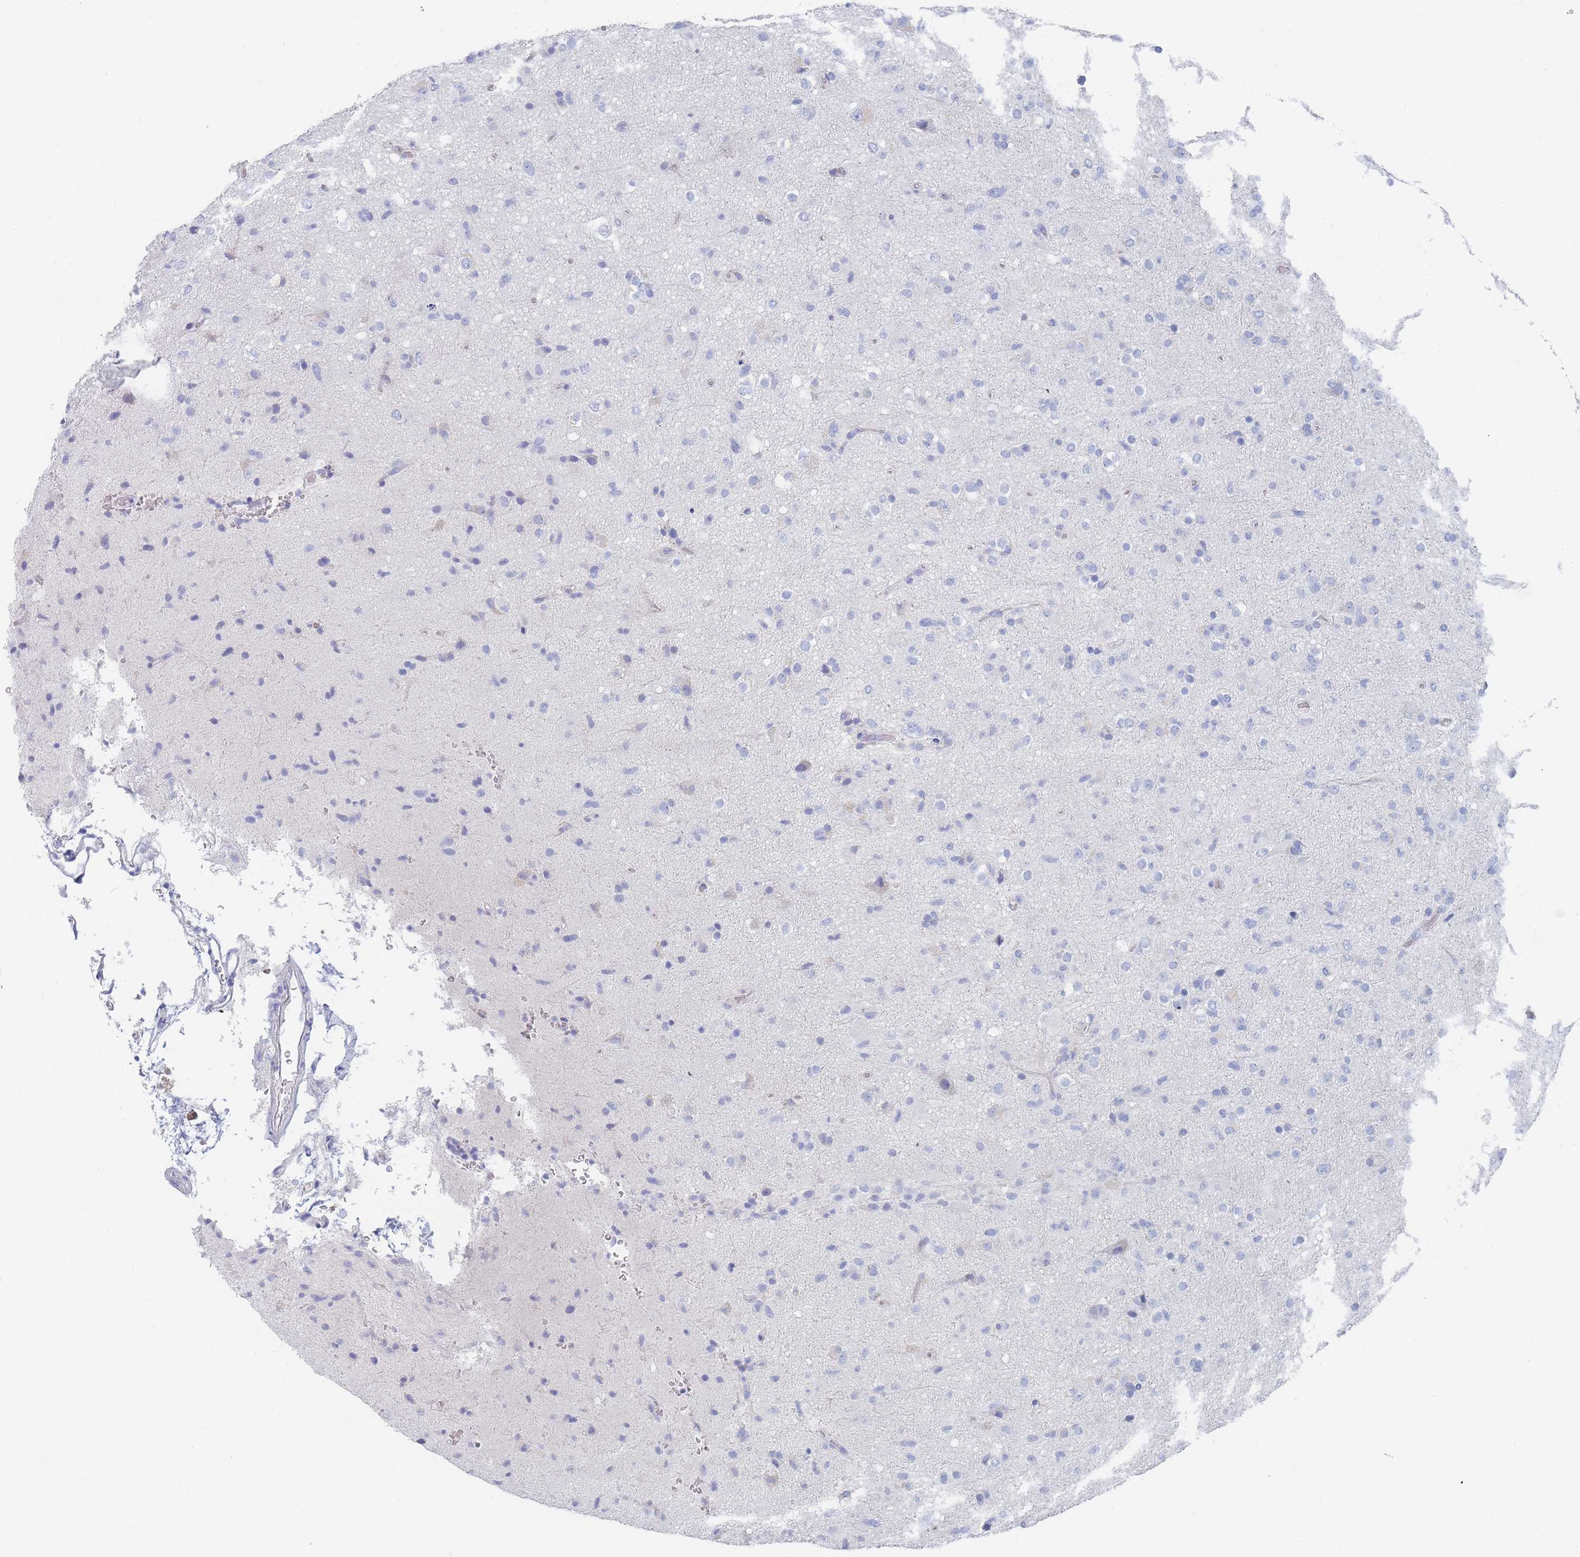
{"staining": {"intensity": "negative", "quantity": "none", "location": "none"}, "tissue": "glioma", "cell_type": "Tumor cells", "image_type": "cancer", "snomed": [{"axis": "morphology", "description": "Glioma, malignant, Low grade"}, {"axis": "topography", "description": "Brain"}], "caption": "The micrograph displays no staining of tumor cells in malignant glioma (low-grade).", "gene": "SLC25A35", "patient": {"sex": "male", "age": 65}}